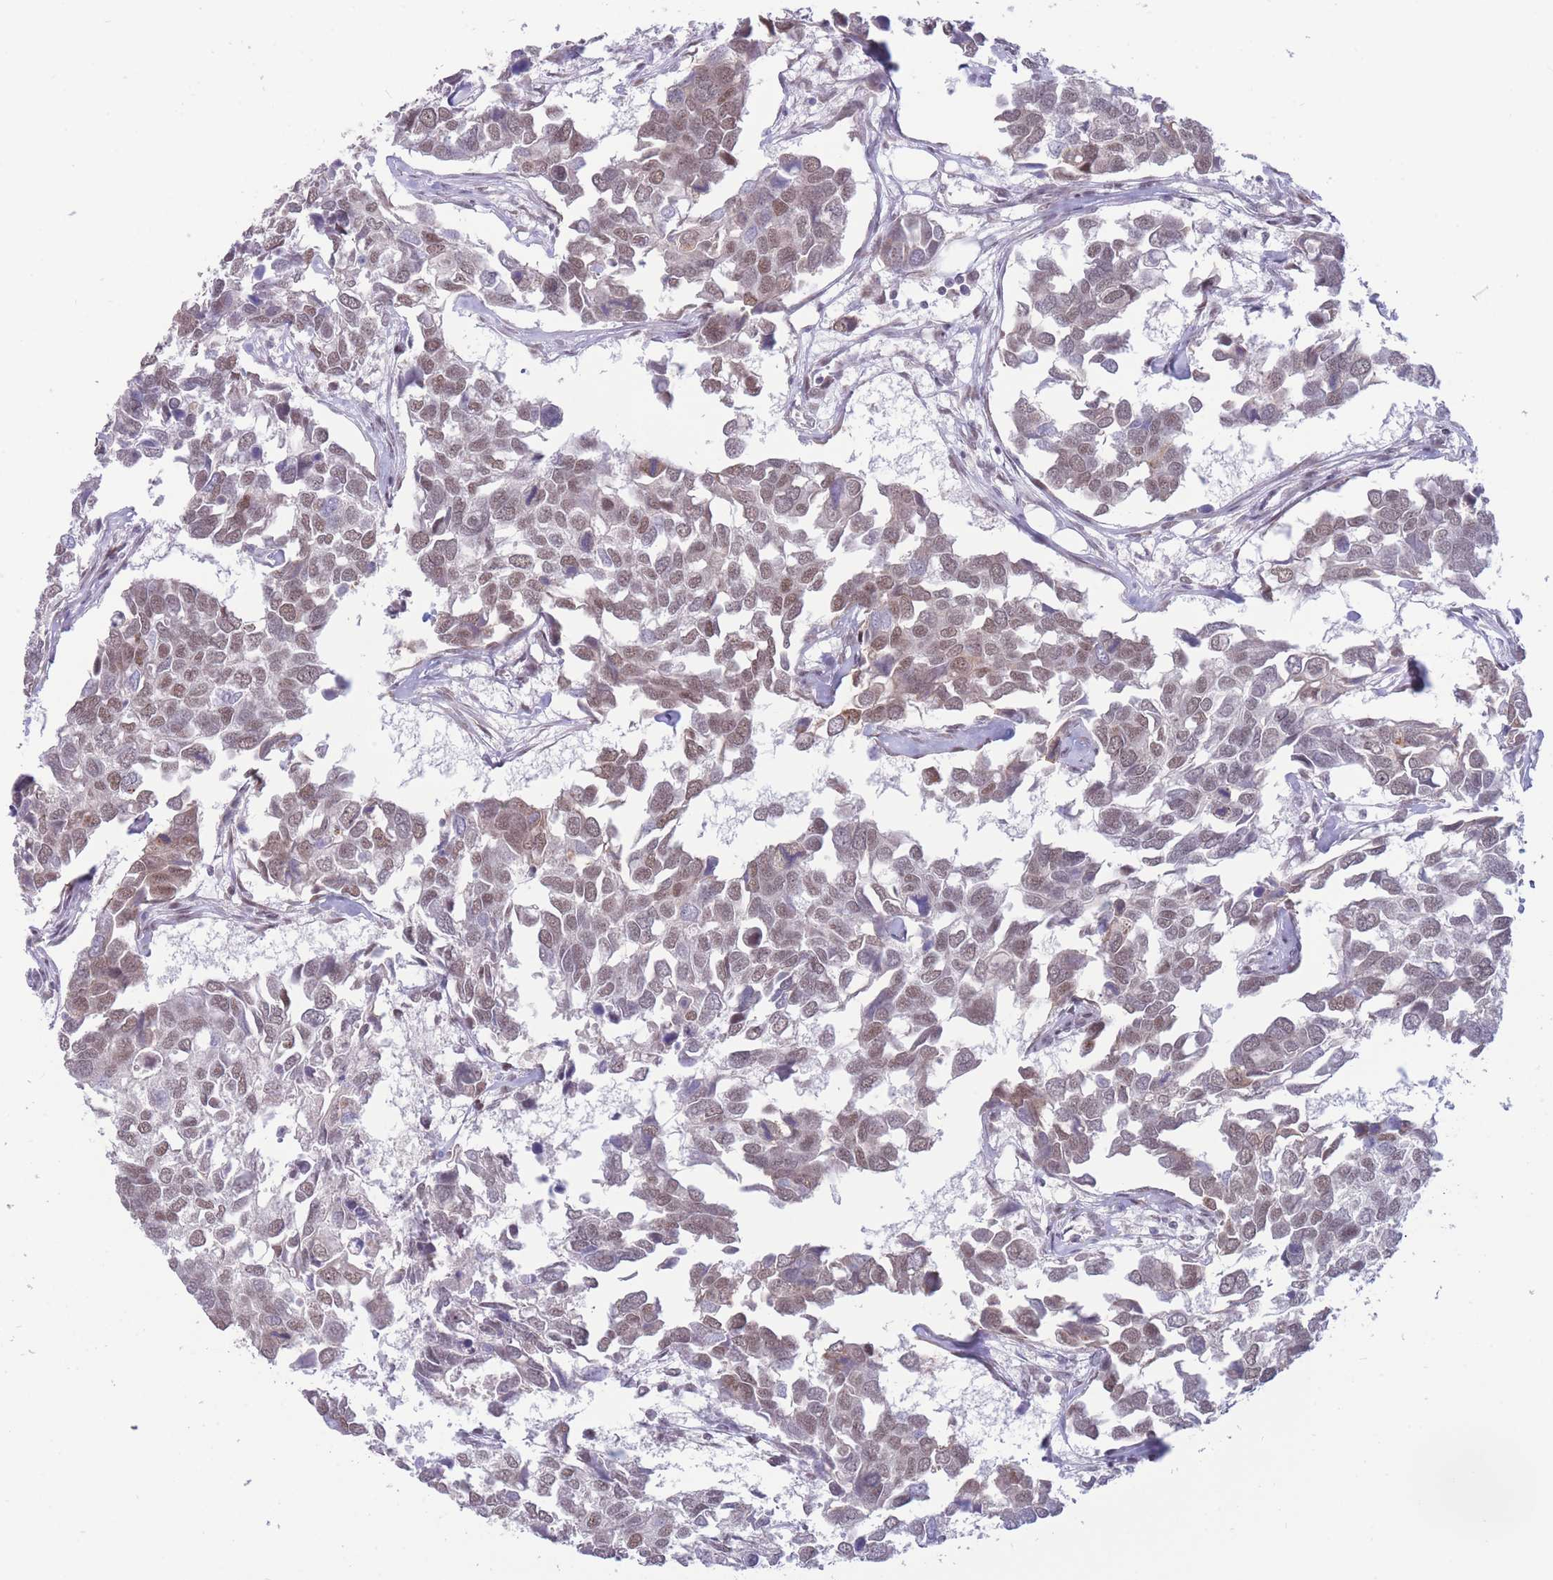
{"staining": {"intensity": "moderate", "quantity": "25%-75%", "location": "nuclear"}, "tissue": "breast cancer", "cell_type": "Tumor cells", "image_type": "cancer", "snomed": [{"axis": "morphology", "description": "Duct carcinoma"}, {"axis": "topography", "description": "Breast"}], "caption": "IHC of human breast cancer shows medium levels of moderate nuclear positivity in about 25%-75% of tumor cells. (IHC, brightfield microscopy, high magnification).", "gene": "TARBP2", "patient": {"sex": "female", "age": 83}}